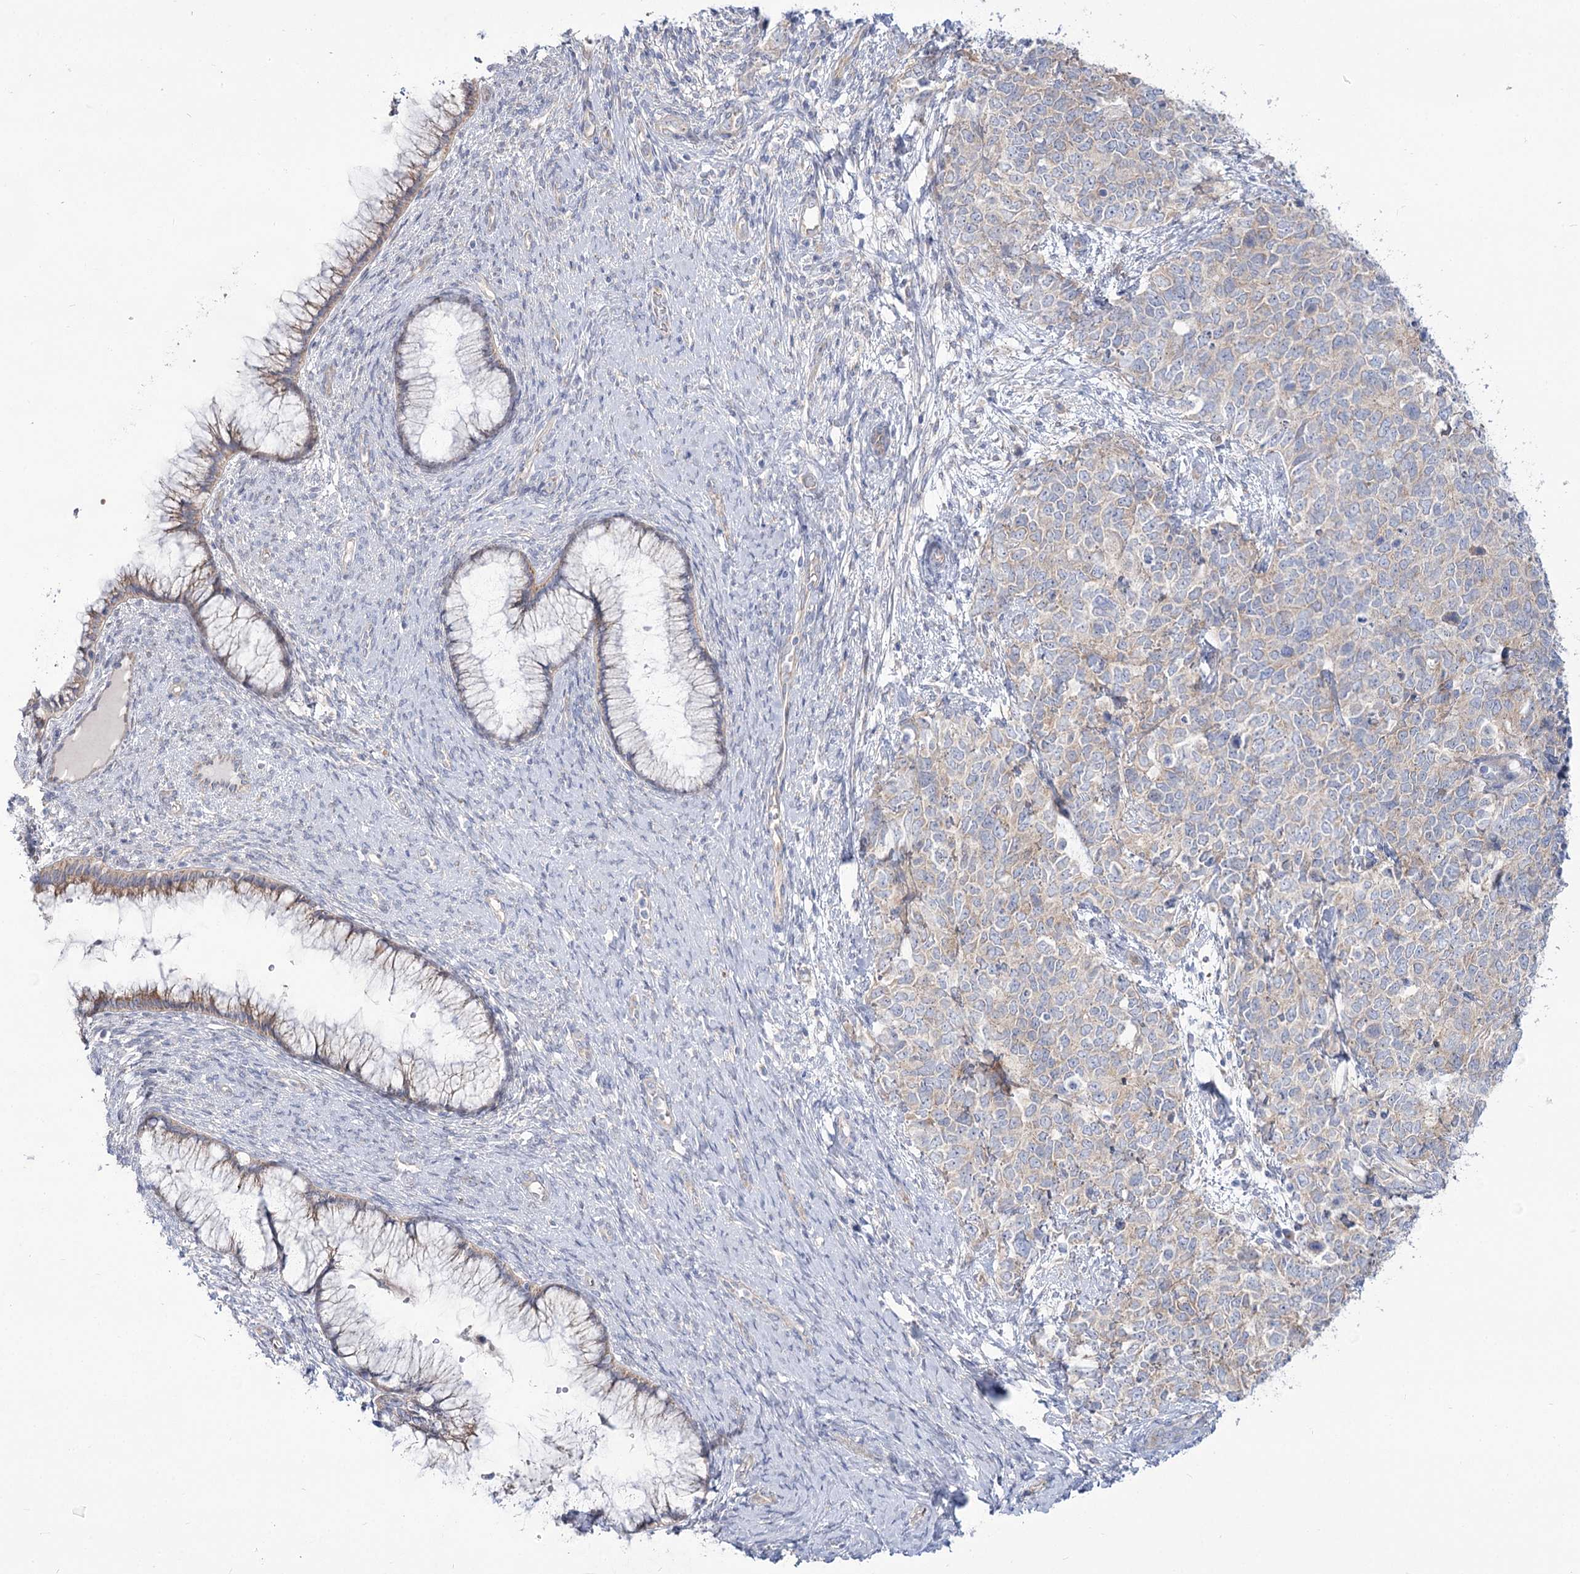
{"staining": {"intensity": "negative", "quantity": "none", "location": "none"}, "tissue": "cervical cancer", "cell_type": "Tumor cells", "image_type": "cancer", "snomed": [{"axis": "morphology", "description": "Squamous cell carcinoma, NOS"}, {"axis": "topography", "description": "Cervix"}], "caption": "Tumor cells show no significant protein staining in cervical cancer.", "gene": "SUOX", "patient": {"sex": "female", "age": 63}}